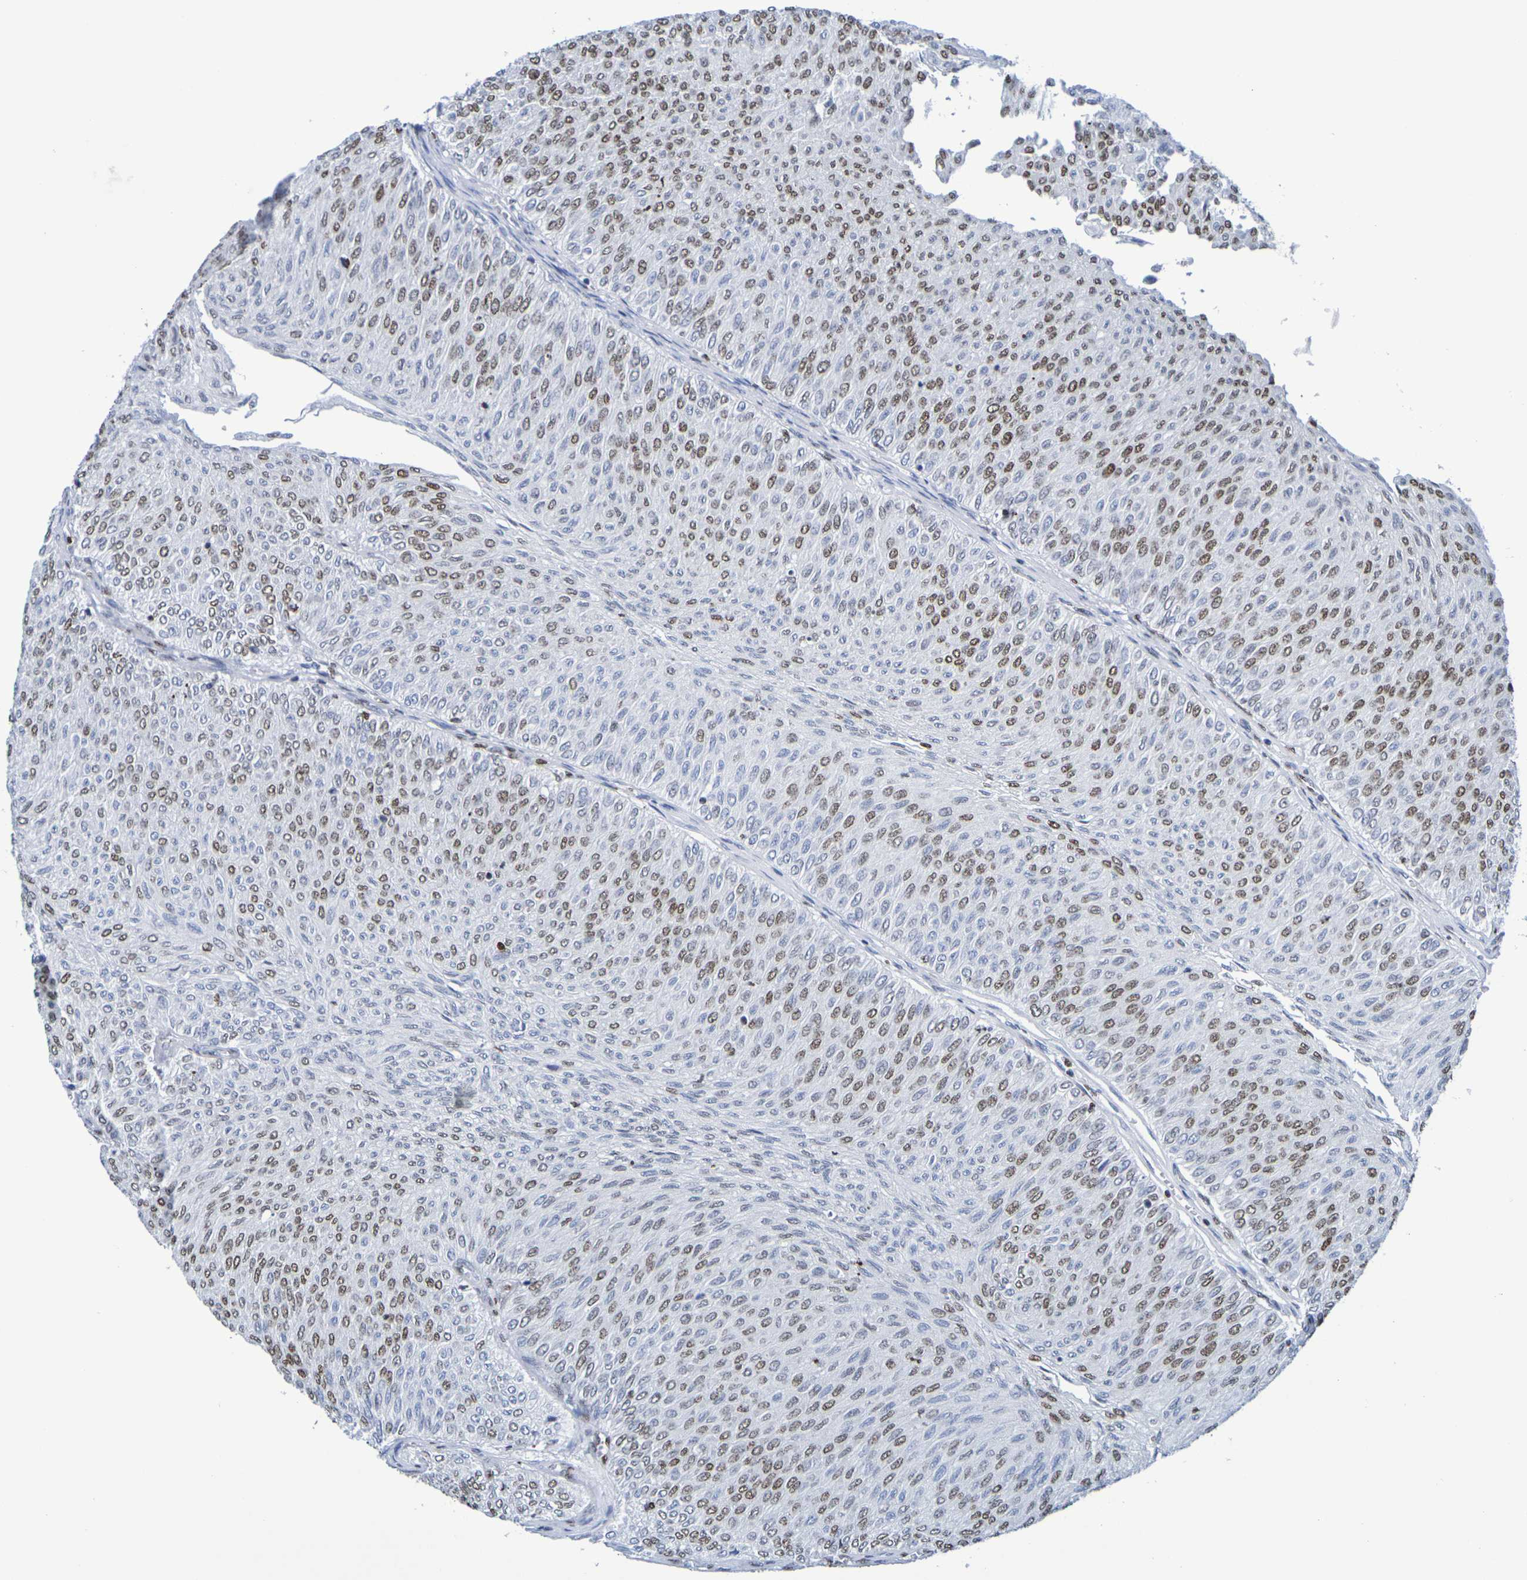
{"staining": {"intensity": "moderate", "quantity": "25%-75%", "location": "nuclear"}, "tissue": "urothelial cancer", "cell_type": "Tumor cells", "image_type": "cancer", "snomed": [{"axis": "morphology", "description": "Urothelial carcinoma, Low grade"}, {"axis": "topography", "description": "Urinary bladder"}], "caption": "This histopathology image reveals immunohistochemistry (IHC) staining of human urothelial cancer, with medium moderate nuclear staining in about 25%-75% of tumor cells.", "gene": "H1-5", "patient": {"sex": "male", "age": 78}}